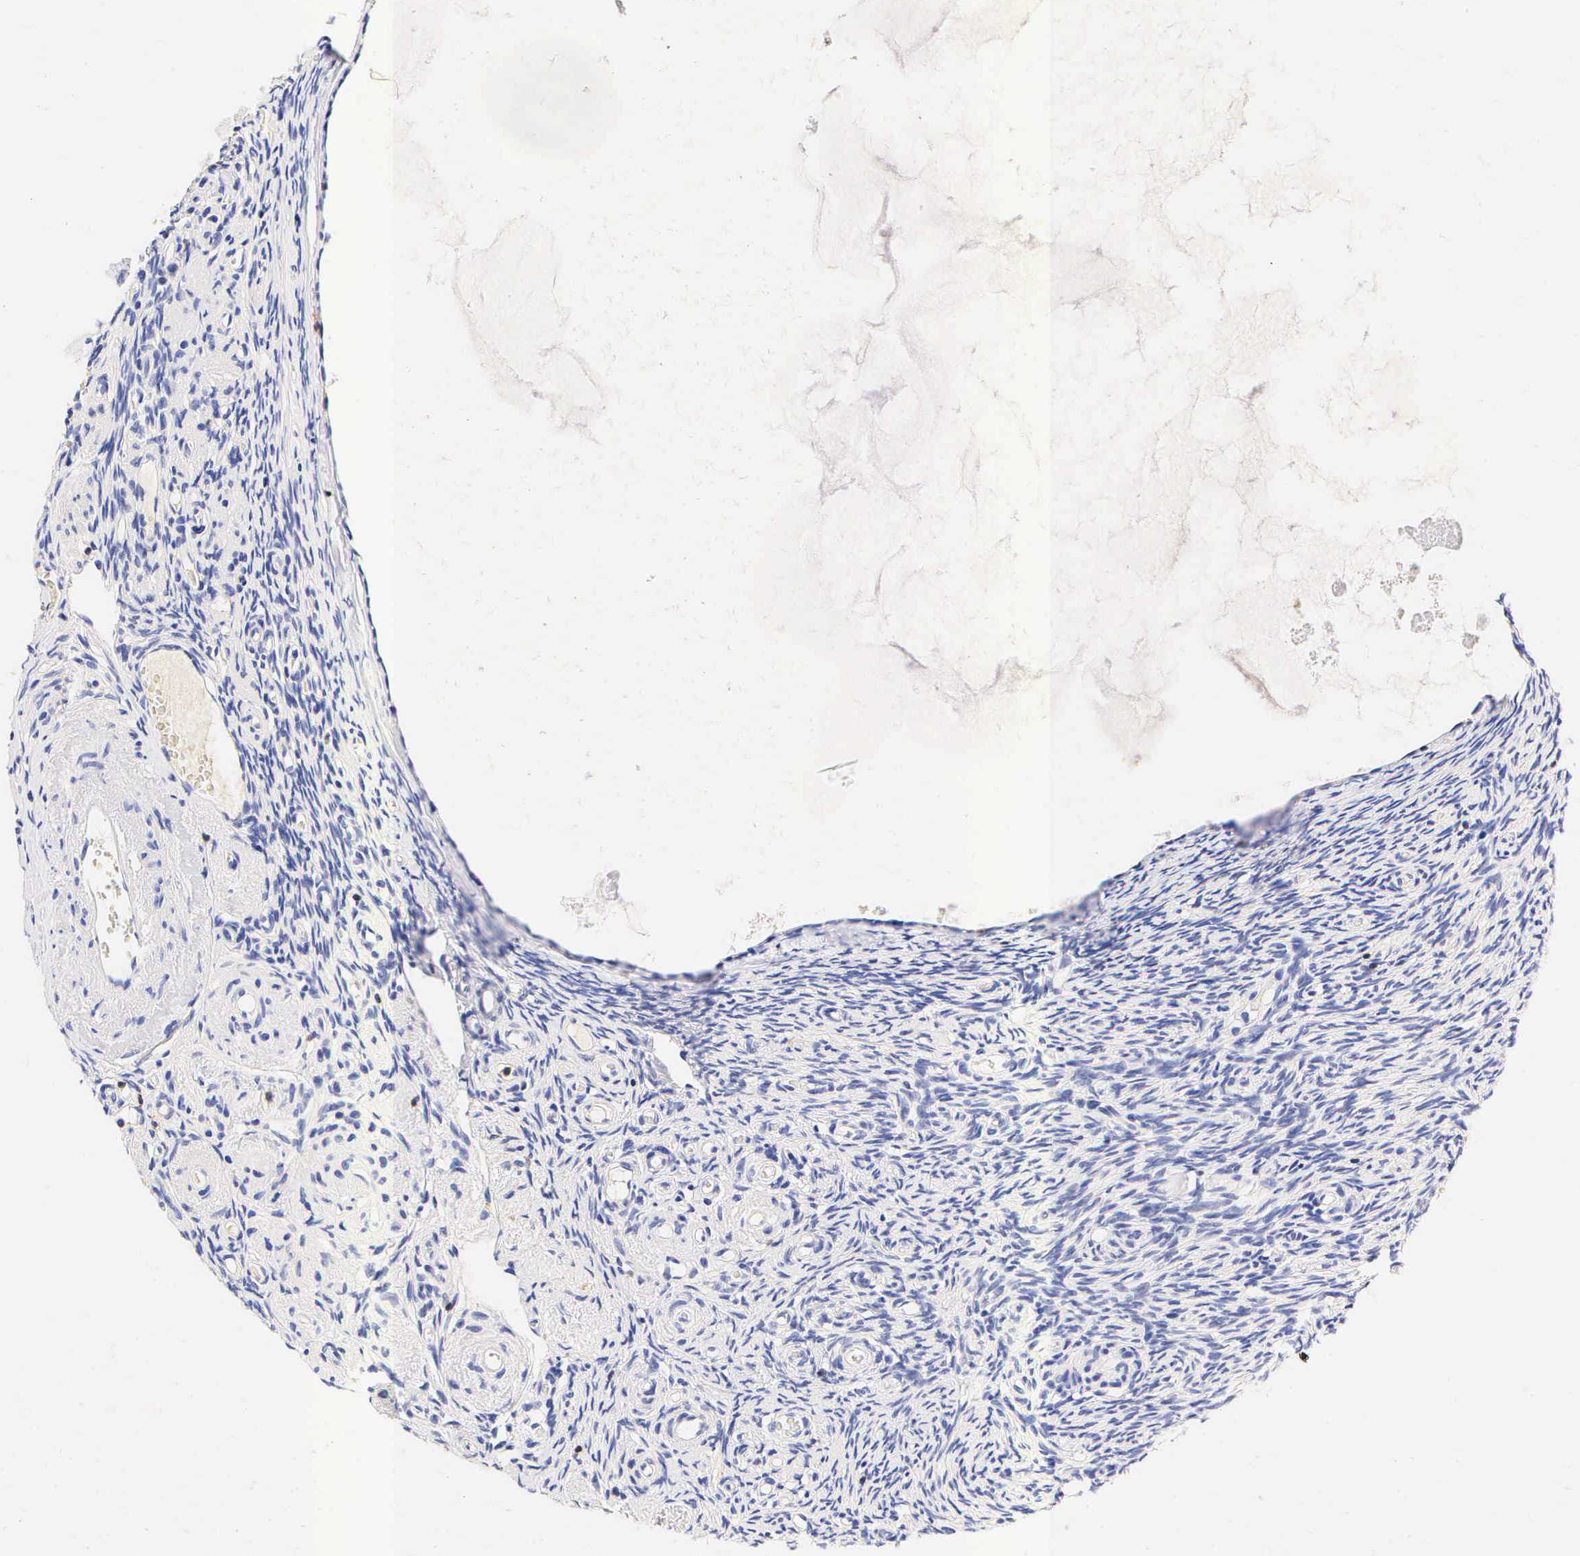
{"staining": {"intensity": "negative", "quantity": "none", "location": "none"}, "tissue": "ovary", "cell_type": "Follicle cells", "image_type": "normal", "snomed": [{"axis": "morphology", "description": "Normal tissue, NOS"}, {"axis": "topography", "description": "Ovary"}], "caption": "This micrograph is of unremarkable ovary stained with immunohistochemistry (IHC) to label a protein in brown with the nuclei are counter-stained blue. There is no positivity in follicle cells. (DAB (3,3'-diaminobenzidine) immunohistochemistry visualized using brightfield microscopy, high magnification).", "gene": "CD3E", "patient": {"sex": "female", "age": 78}}